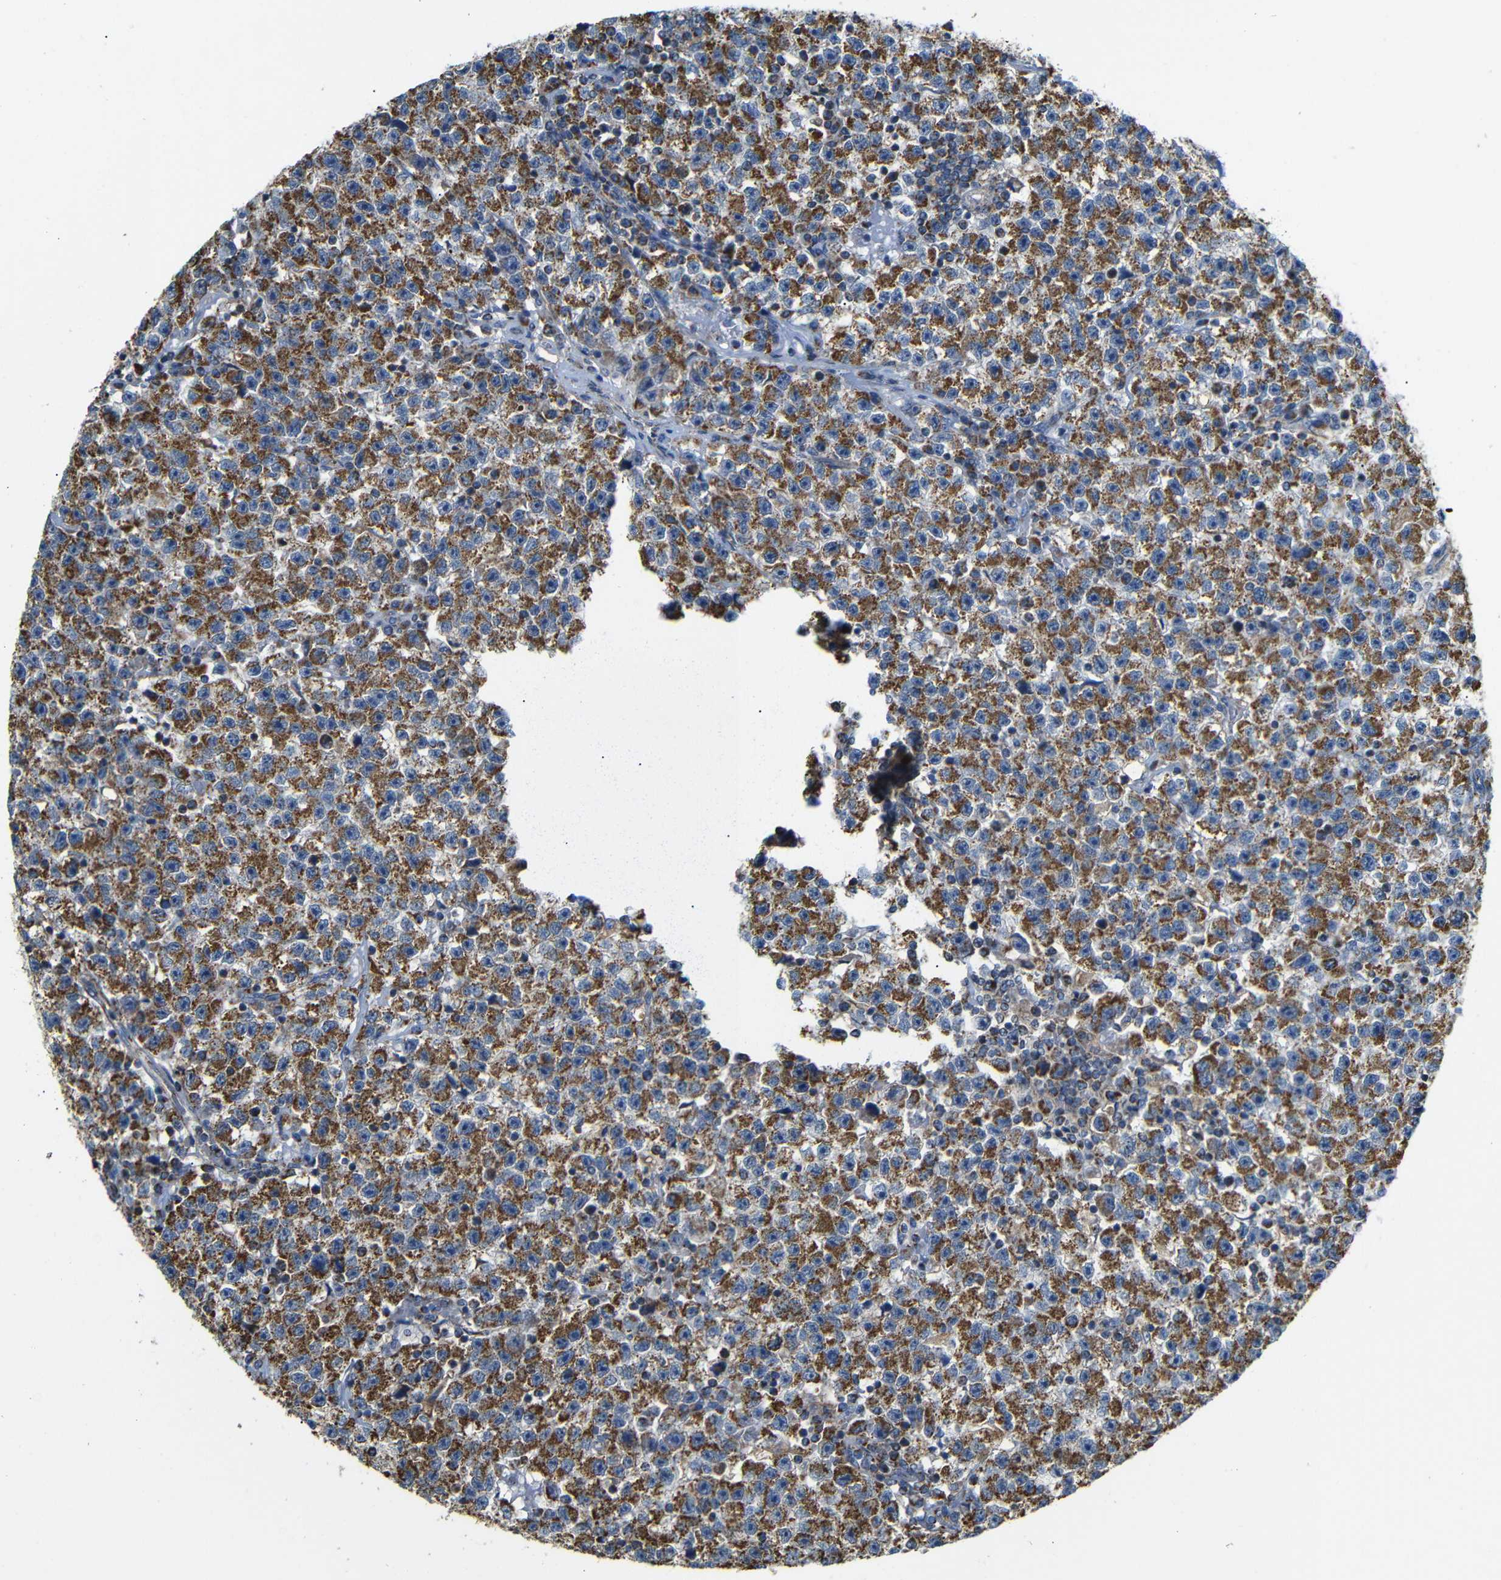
{"staining": {"intensity": "strong", "quantity": ">75%", "location": "cytoplasmic/membranous"}, "tissue": "testis cancer", "cell_type": "Tumor cells", "image_type": "cancer", "snomed": [{"axis": "morphology", "description": "Seminoma, NOS"}, {"axis": "topography", "description": "Testis"}], "caption": "Brown immunohistochemical staining in human testis cancer shows strong cytoplasmic/membranous staining in about >75% of tumor cells.", "gene": "FAM171B", "patient": {"sex": "male", "age": 22}}